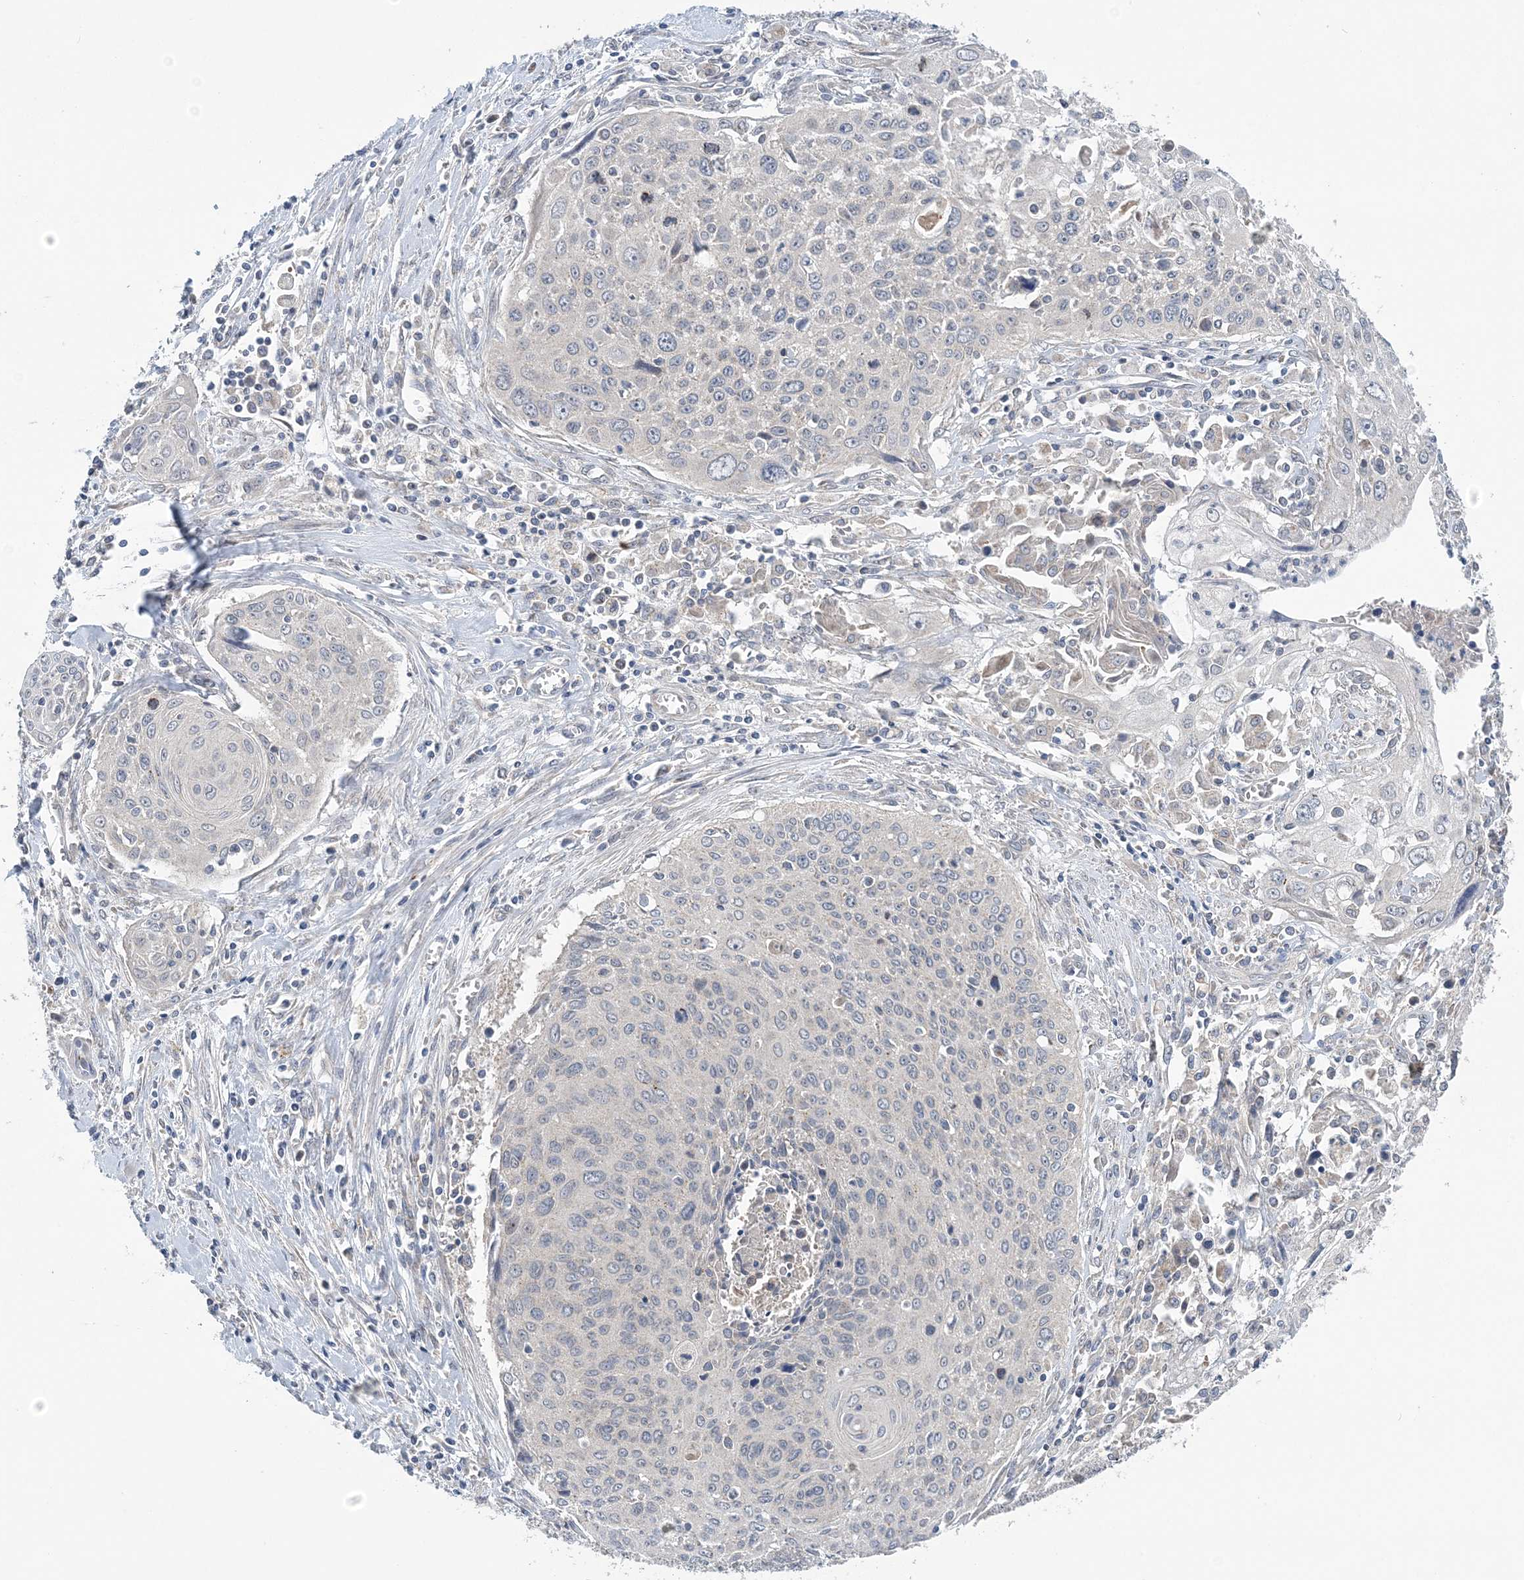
{"staining": {"intensity": "negative", "quantity": "none", "location": "none"}, "tissue": "cervical cancer", "cell_type": "Tumor cells", "image_type": "cancer", "snomed": [{"axis": "morphology", "description": "Squamous cell carcinoma, NOS"}, {"axis": "topography", "description": "Cervix"}], "caption": "Immunohistochemistry (IHC) of cervical cancer (squamous cell carcinoma) reveals no staining in tumor cells. (DAB IHC with hematoxylin counter stain).", "gene": "COPE", "patient": {"sex": "female", "age": 55}}